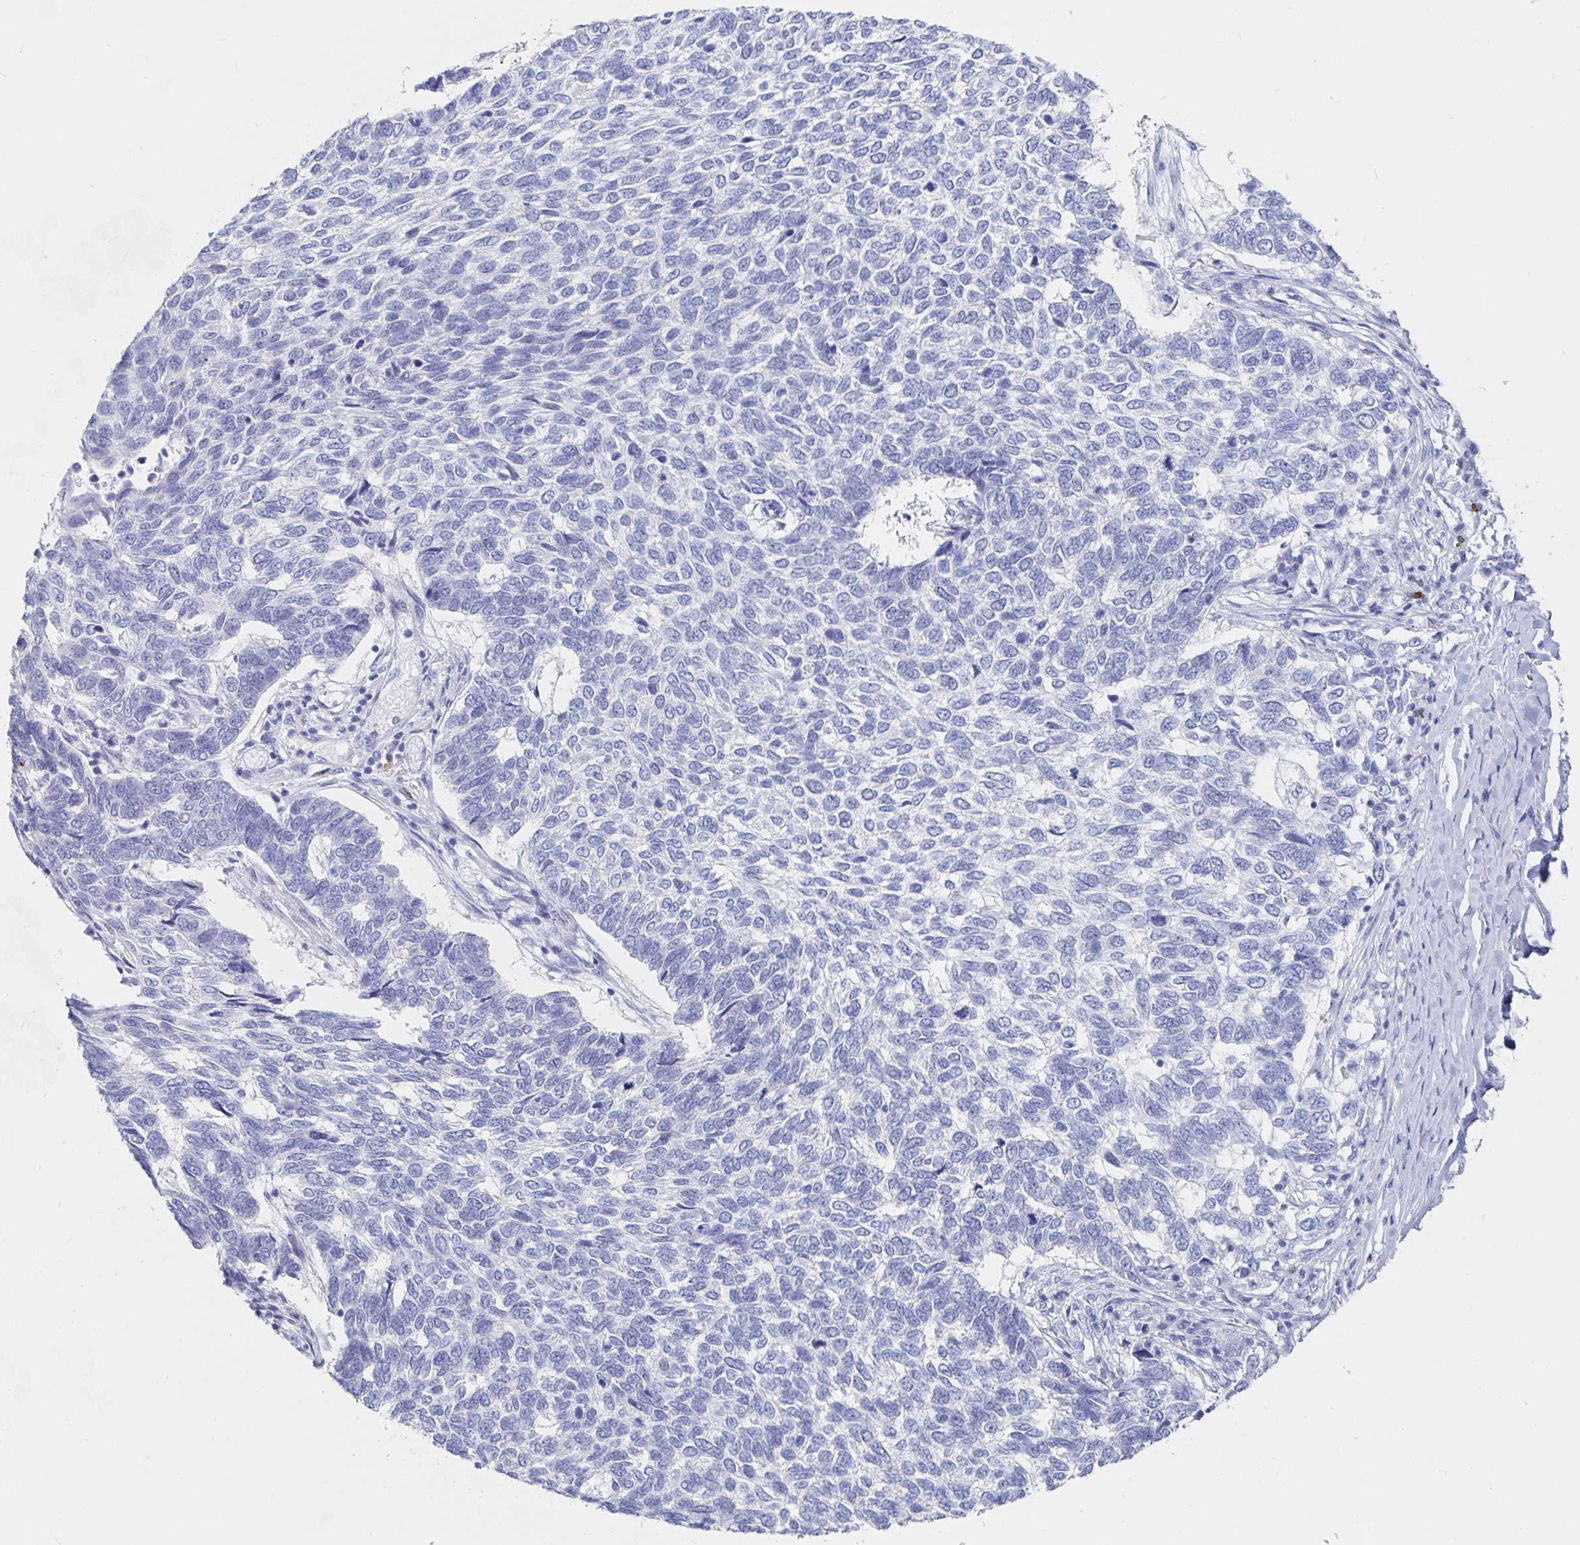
{"staining": {"intensity": "negative", "quantity": "none", "location": "none"}, "tissue": "skin cancer", "cell_type": "Tumor cells", "image_type": "cancer", "snomed": [{"axis": "morphology", "description": "Basal cell carcinoma"}, {"axis": "topography", "description": "Skin"}], "caption": "Protein analysis of skin cancer (basal cell carcinoma) exhibits no significant staining in tumor cells.", "gene": "PACSIN1", "patient": {"sex": "female", "age": 65}}